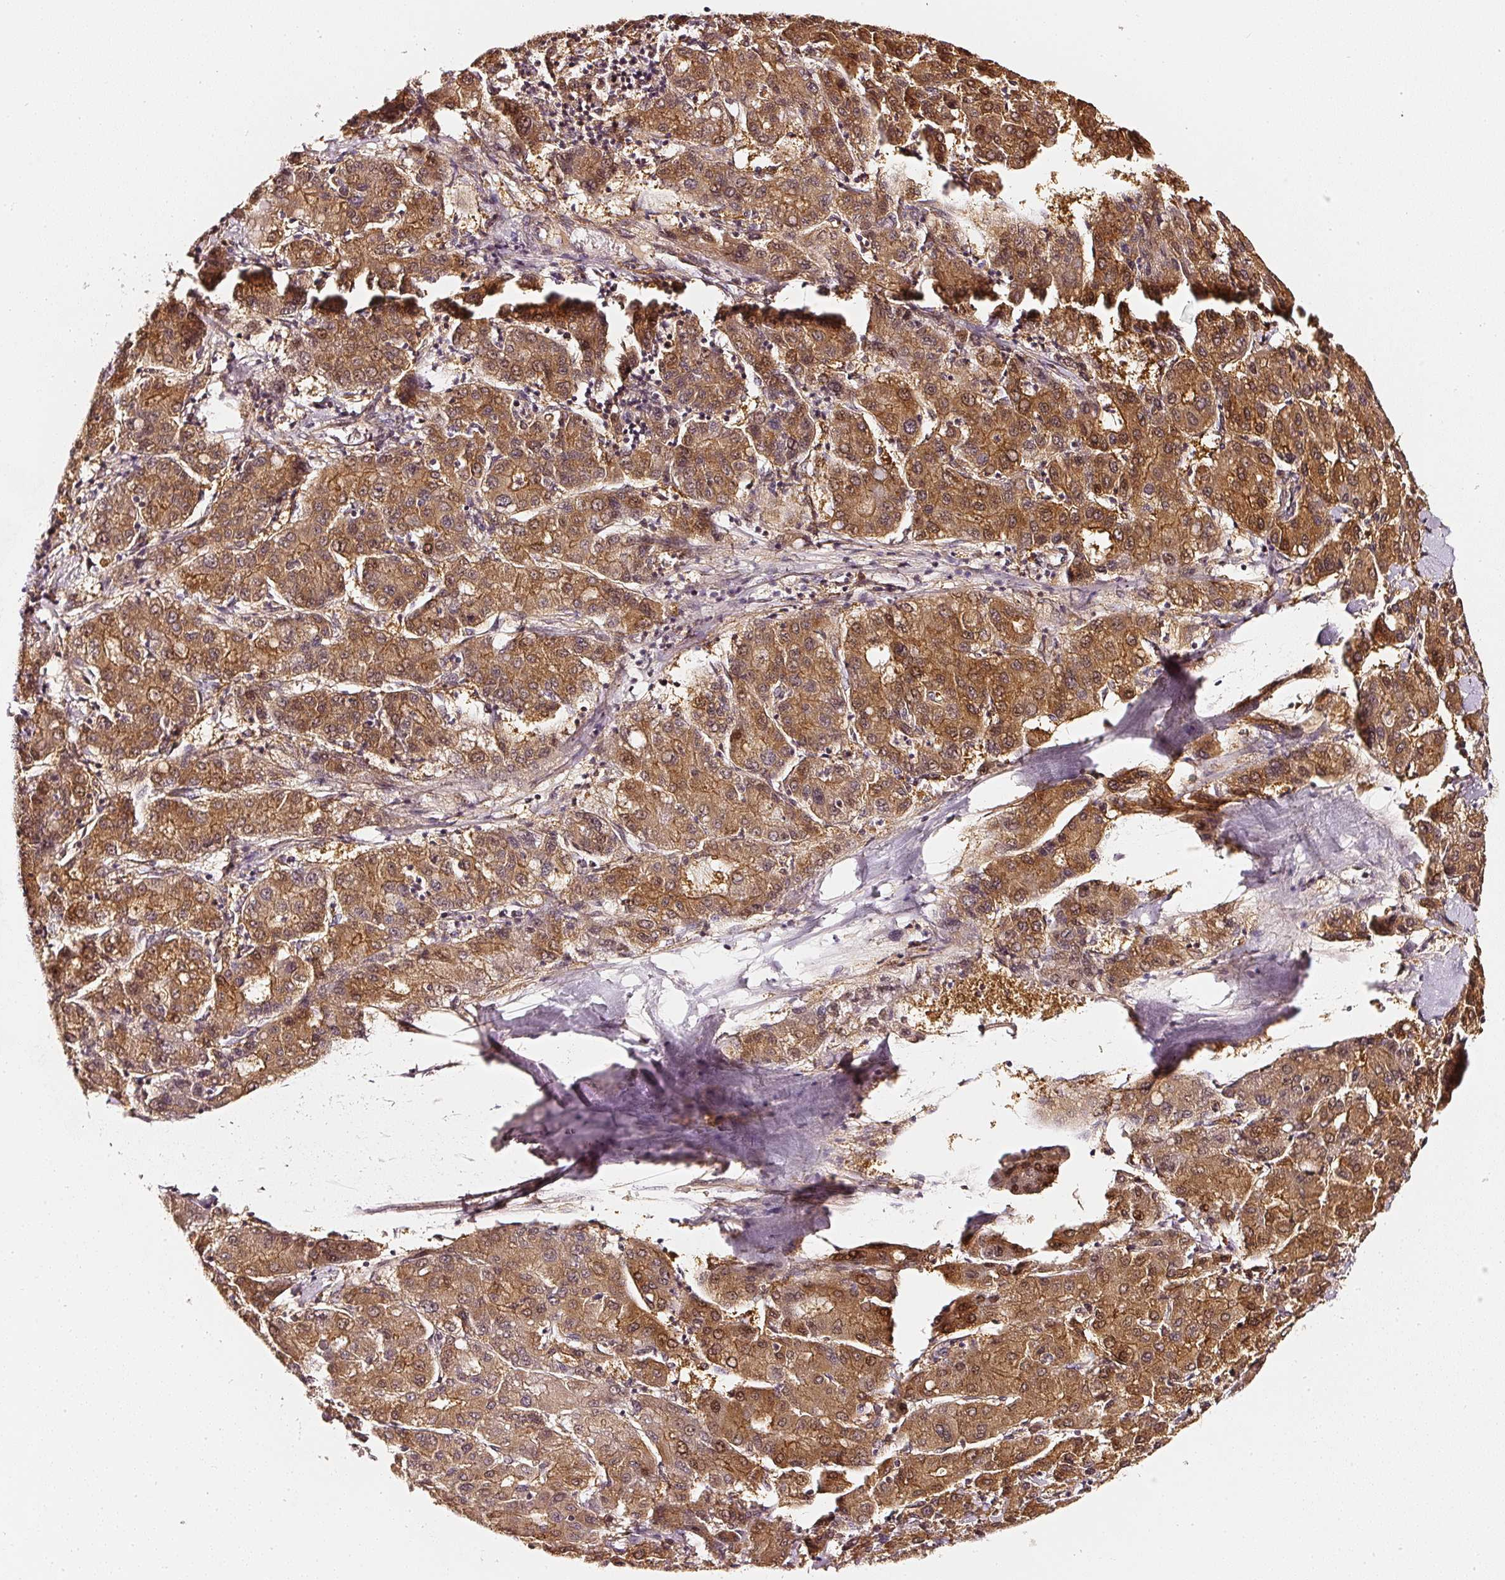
{"staining": {"intensity": "moderate", "quantity": ">75%", "location": "cytoplasmic/membranous,nuclear"}, "tissue": "liver cancer", "cell_type": "Tumor cells", "image_type": "cancer", "snomed": [{"axis": "morphology", "description": "Carcinoma, Hepatocellular, NOS"}, {"axis": "topography", "description": "Liver"}], "caption": "DAB (3,3'-diaminobenzidine) immunohistochemical staining of human liver cancer demonstrates moderate cytoplasmic/membranous and nuclear protein staining in about >75% of tumor cells.", "gene": "ASMTL", "patient": {"sex": "male", "age": 65}}